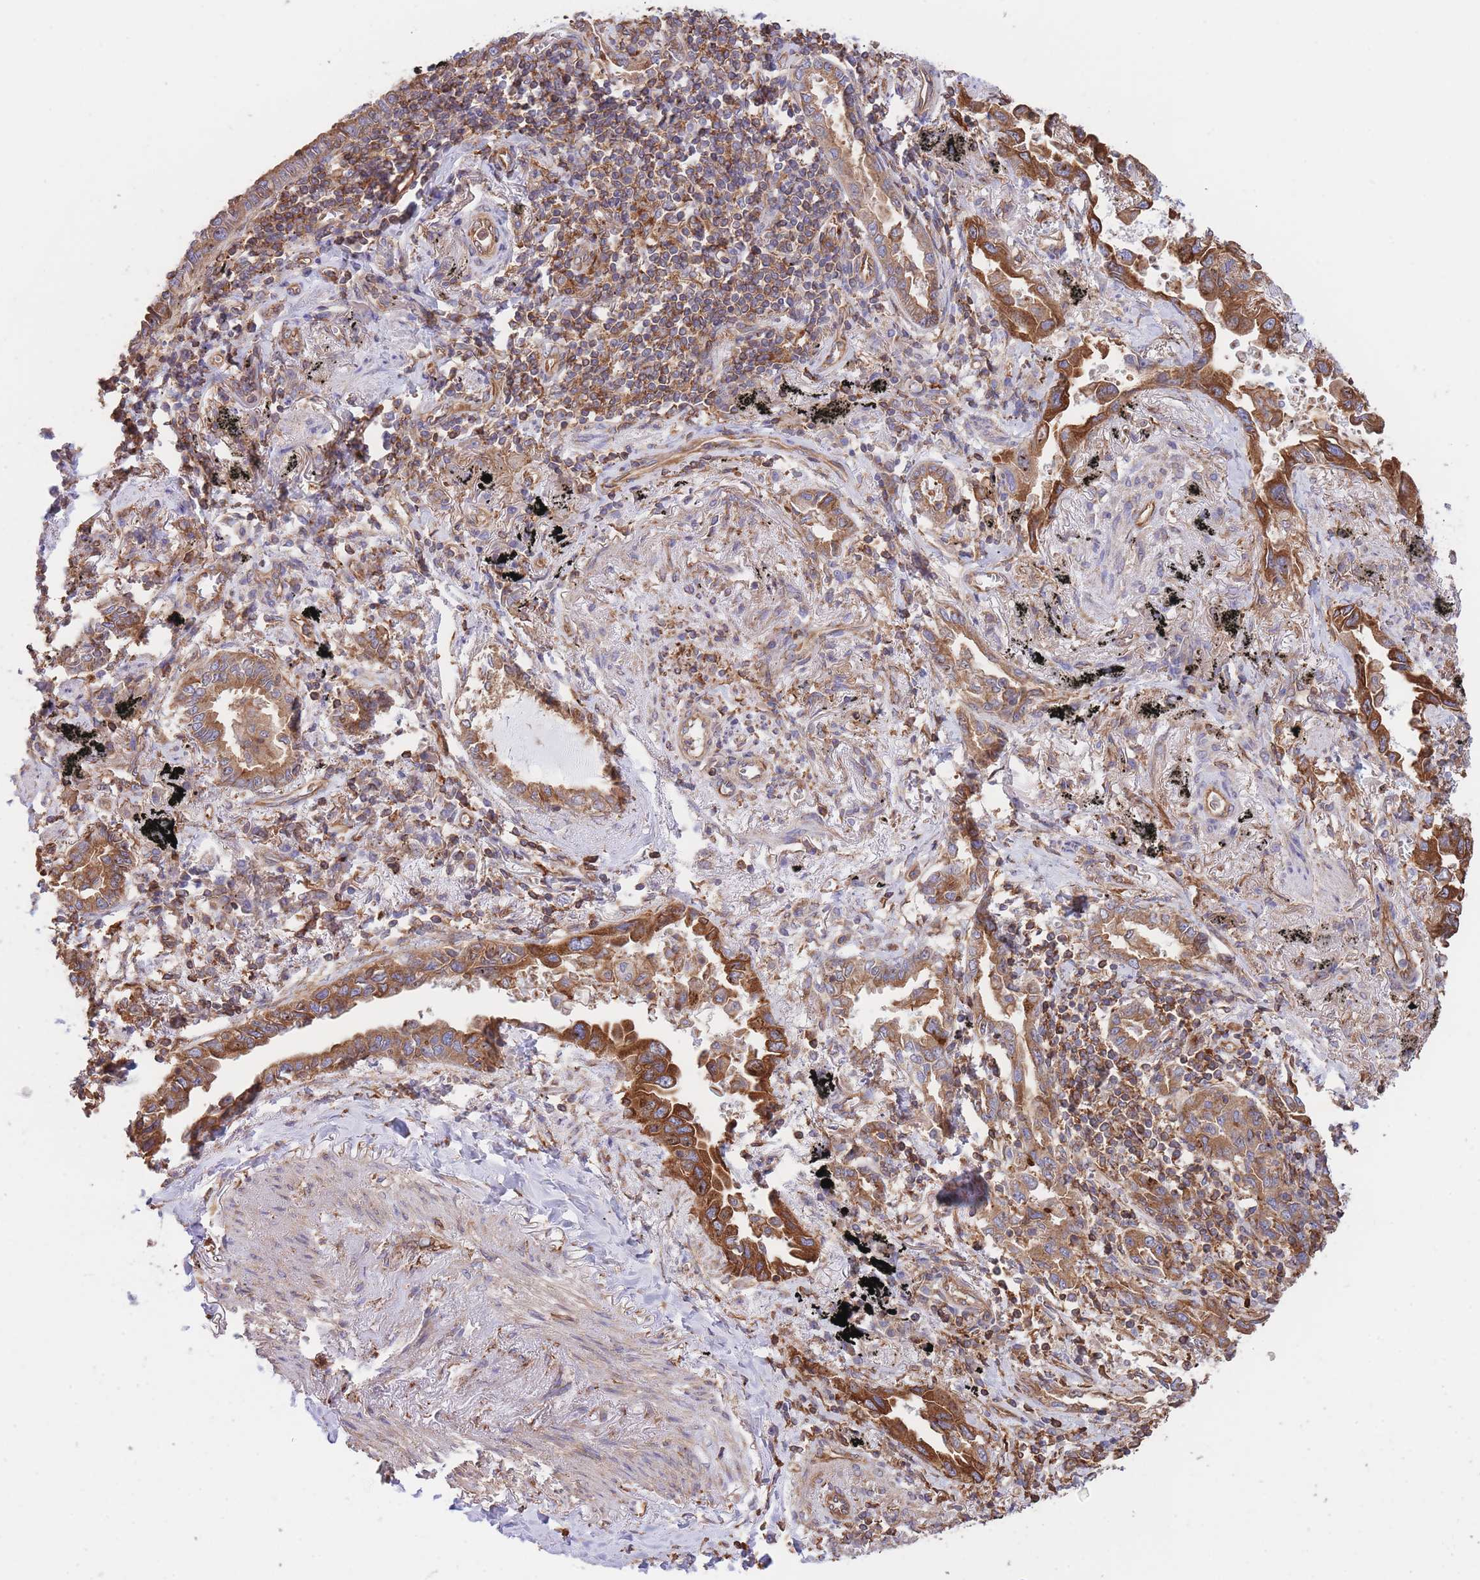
{"staining": {"intensity": "strong", "quantity": ">75%", "location": "cytoplasmic/membranous"}, "tissue": "lung cancer", "cell_type": "Tumor cells", "image_type": "cancer", "snomed": [{"axis": "morphology", "description": "Adenocarcinoma, NOS"}, {"axis": "topography", "description": "Lung"}], "caption": "Strong cytoplasmic/membranous staining for a protein is appreciated in approximately >75% of tumor cells of lung adenocarcinoma using immunohistochemistry (IHC).", "gene": "LRRN4CL", "patient": {"sex": "male", "age": 67}}